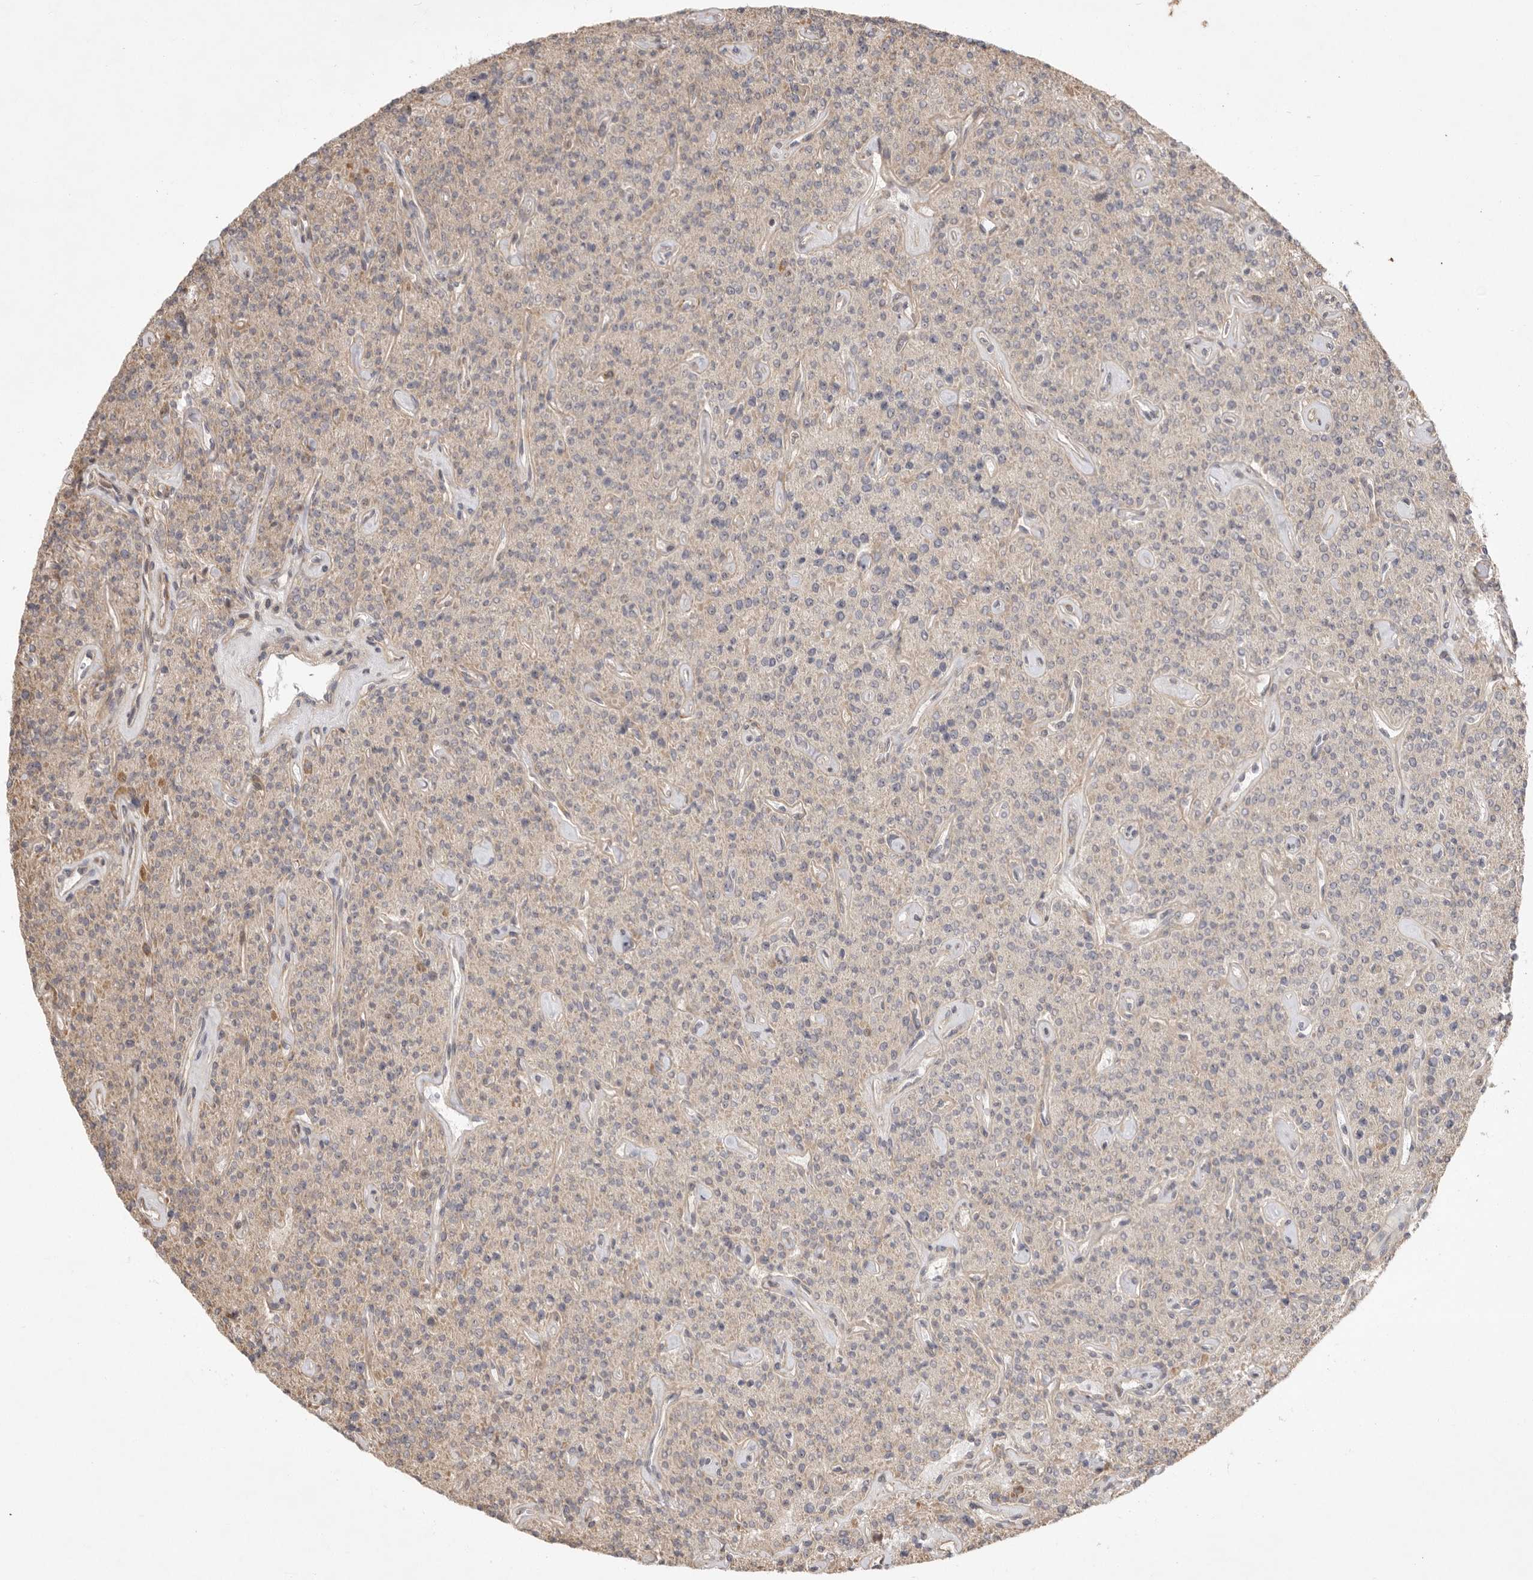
{"staining": {"intensity": "moderate", "quantity": "25%-75%", "location": "cytoplasmic/membranous"}, "tissue": "parathyroid gland", "cell_type": "Glandular cells", "image_type": "normal", "snomed": [{"axis": "morphology", "description": "Normal tissue, NOS"}, {"axis": "topography", "description": "Parathyroid gland"}], "caption": "Glandular cells reveal medium levels of moderate cytoplasmic/membranous expression in about 25%-75% of cells in normal parathyroid gland. The staining was performed using DAB, with brown indicating positive protein expression. Nuclei are stained blue with hematoxylin.", "gene": "DPH7", "patient": {"sex": "male", "age": 46}}